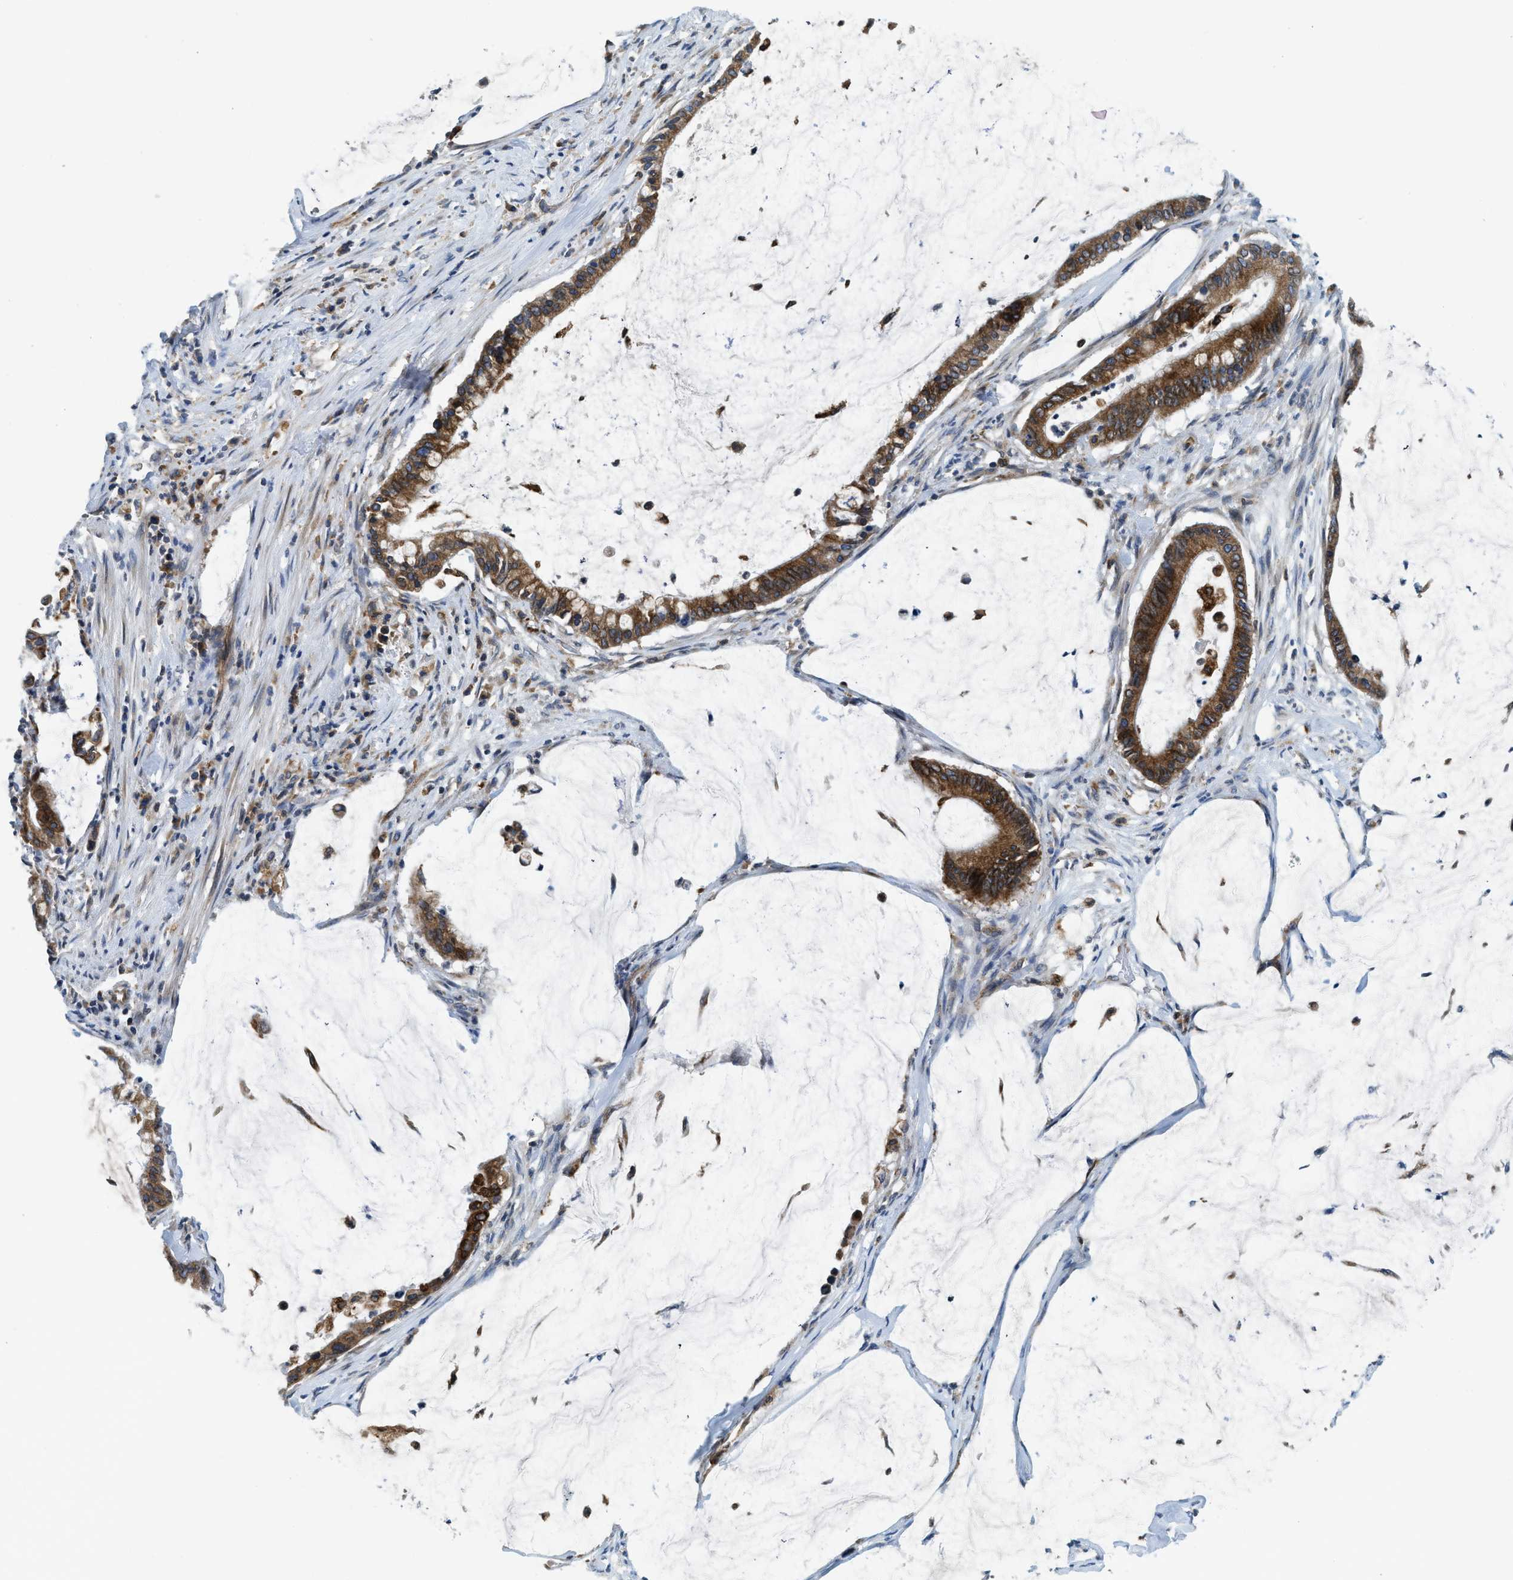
{"staining": {"intensity": "strong", "quantity": ">75%", "location": "cytoplasmic/membranous"}, "tissue": "pancreatic cancer", "cell_type": "Tumor cells", "image_type": "cancer", "snomed": [{"axis": "morphology", "description": "Adenocarcinoma, NOS"}, {"axis": "topography", "description": "Pancreas"}], "caption": "Strong cytoplasmic/membranous staining is identified in approximately >75% of tumor cells in adenocarcinoma (pancreatic).", "gene": "BCAP31", "patient": {"sex": "male", "age": 41}}